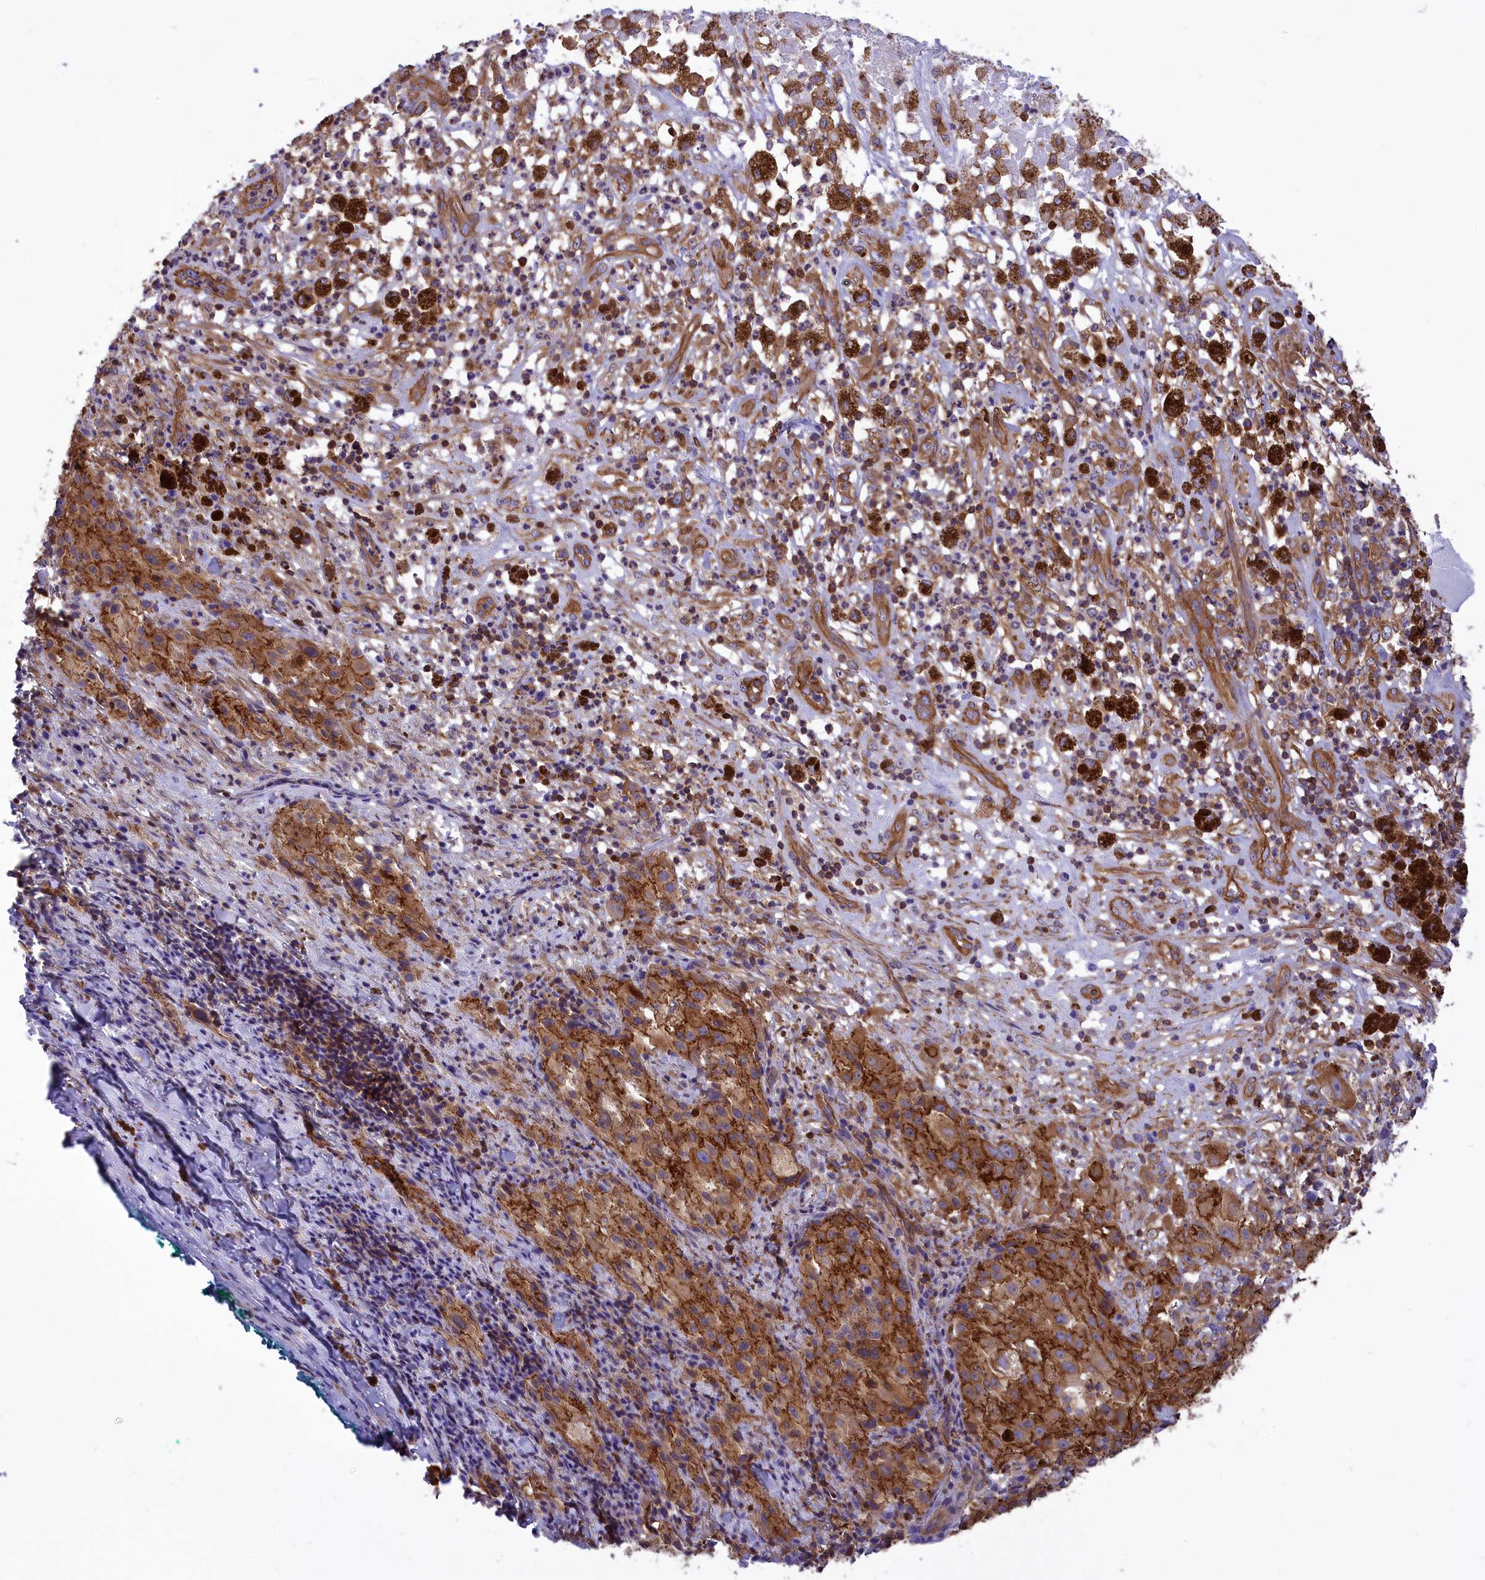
{"staining": {"intensity": "moderate", "quantity": ">75%", "location": "cytoplasmic/membranous"}, "tissue": "melanoma", "cell_type": "Tumor cells", "image_type": "cancer", "snomed": [{"axis": "morphology", "description": "Necrosis, NOS"}, {"axis": "morphology", "description": "Malignant melanoma, NOS"}, {"axis": "topography", "description": "Skin"}], "caption": "The micrograph demonstrates staining of malignant melanoma, revealing moderate cytoplasmic/membranous protein staining (brown color) within tumor cells.", "gene": "SEPTIN9", "patient": {"sex": "female", "age": 87}}